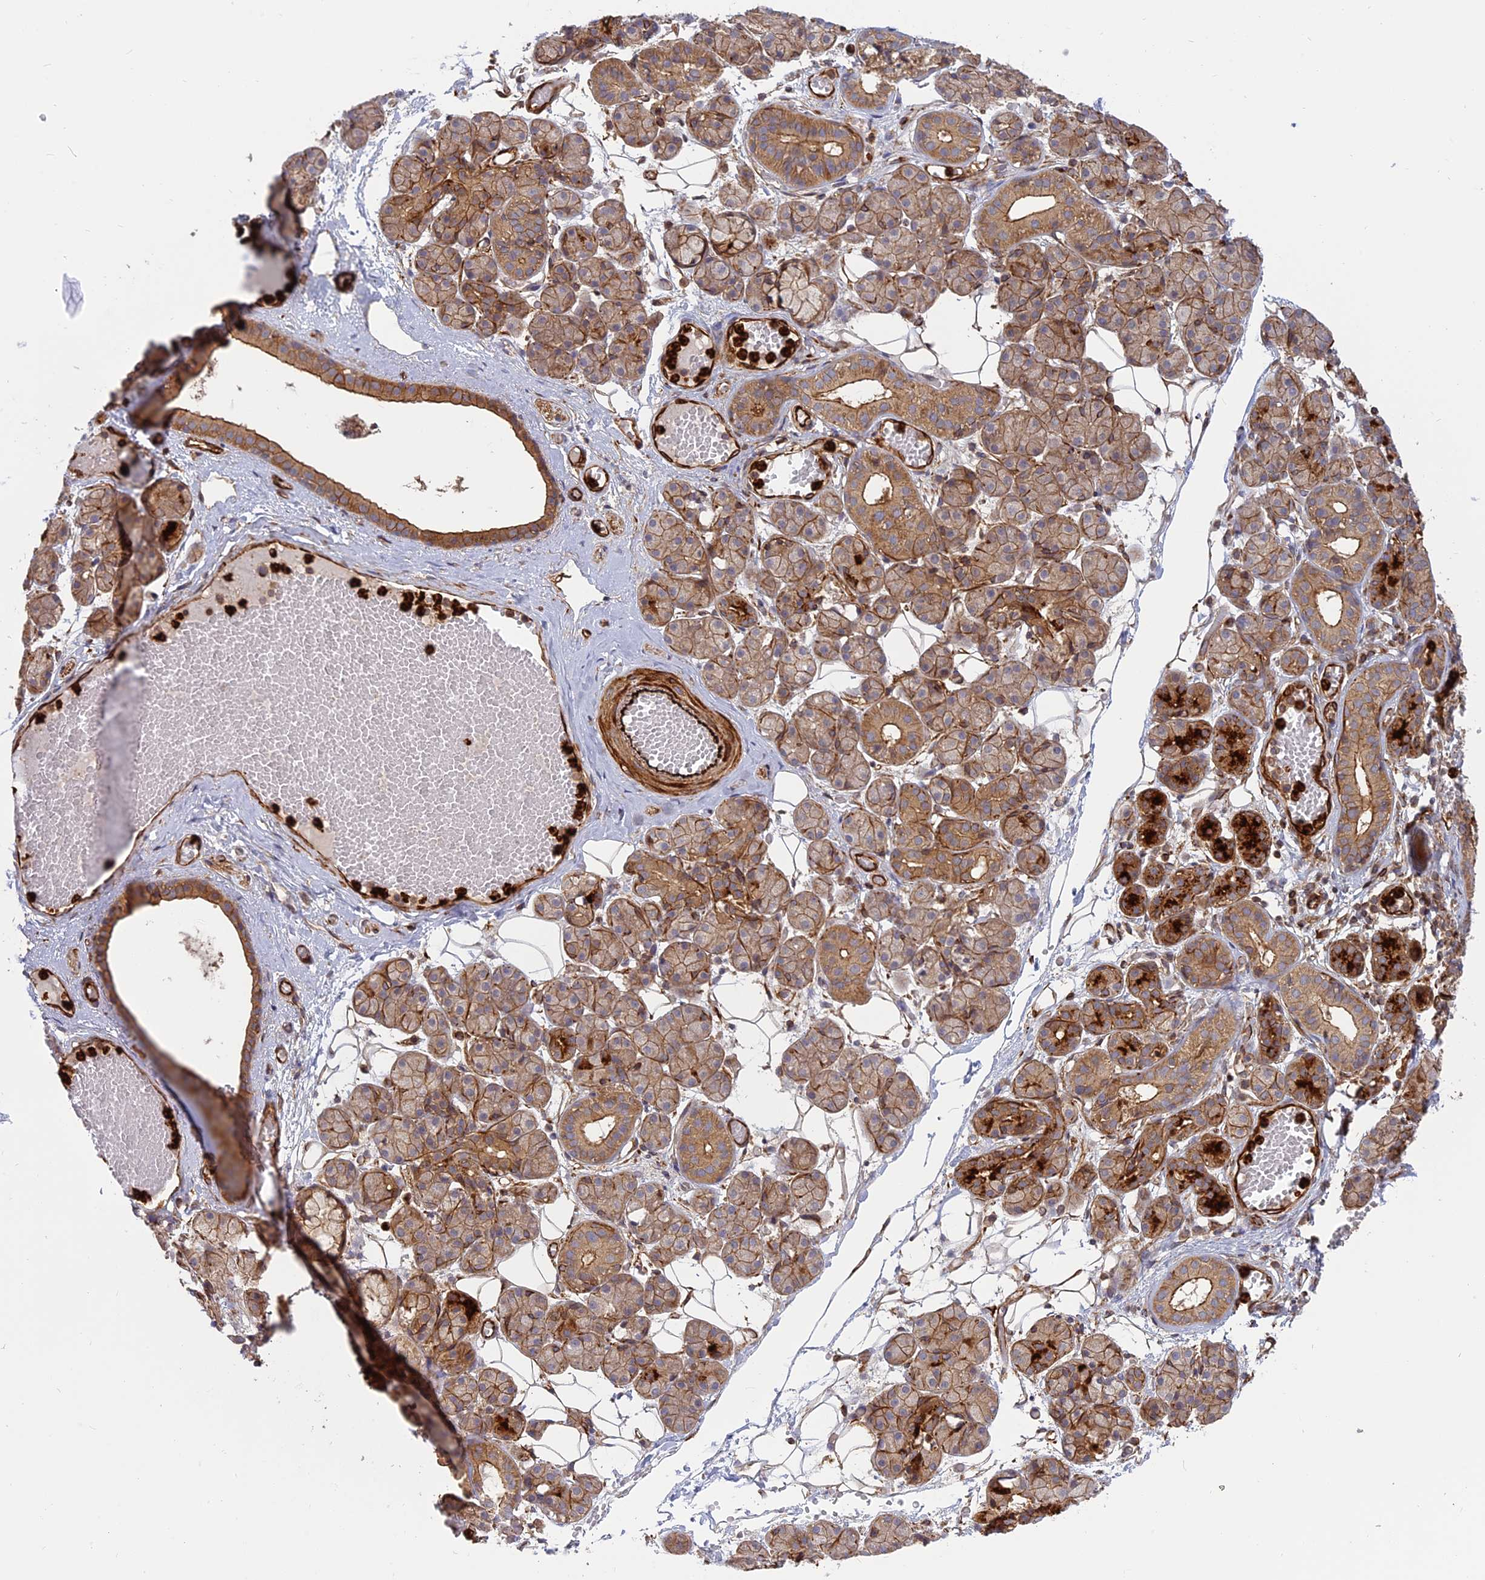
{"staining": {"intensity": "moderate", "quantity": ">75%", "location": "cytoplasmic/membranous"}, "tissue": "salivary gland", "cell_type": "Glandular cells", "image_type": "normal", "snomed": [{"axis": "morphology", "description": "Normal tissue, NOS"}, {"axis": "topography", "description": "Salivary gland"}], "caption": "Salivary gland was stained to show a protein in brown. There is medium levels of moderate cytoplasmic/membranous staining in about >75% of glandular cells. The staining was performed using DAB to visualize the protein expression in brown, while the nuclei were stained in blue with hematoxylin (Magnification: 20x).", "gene": "PHLDB3", "patient": {"sex": "male", "age": 63}}